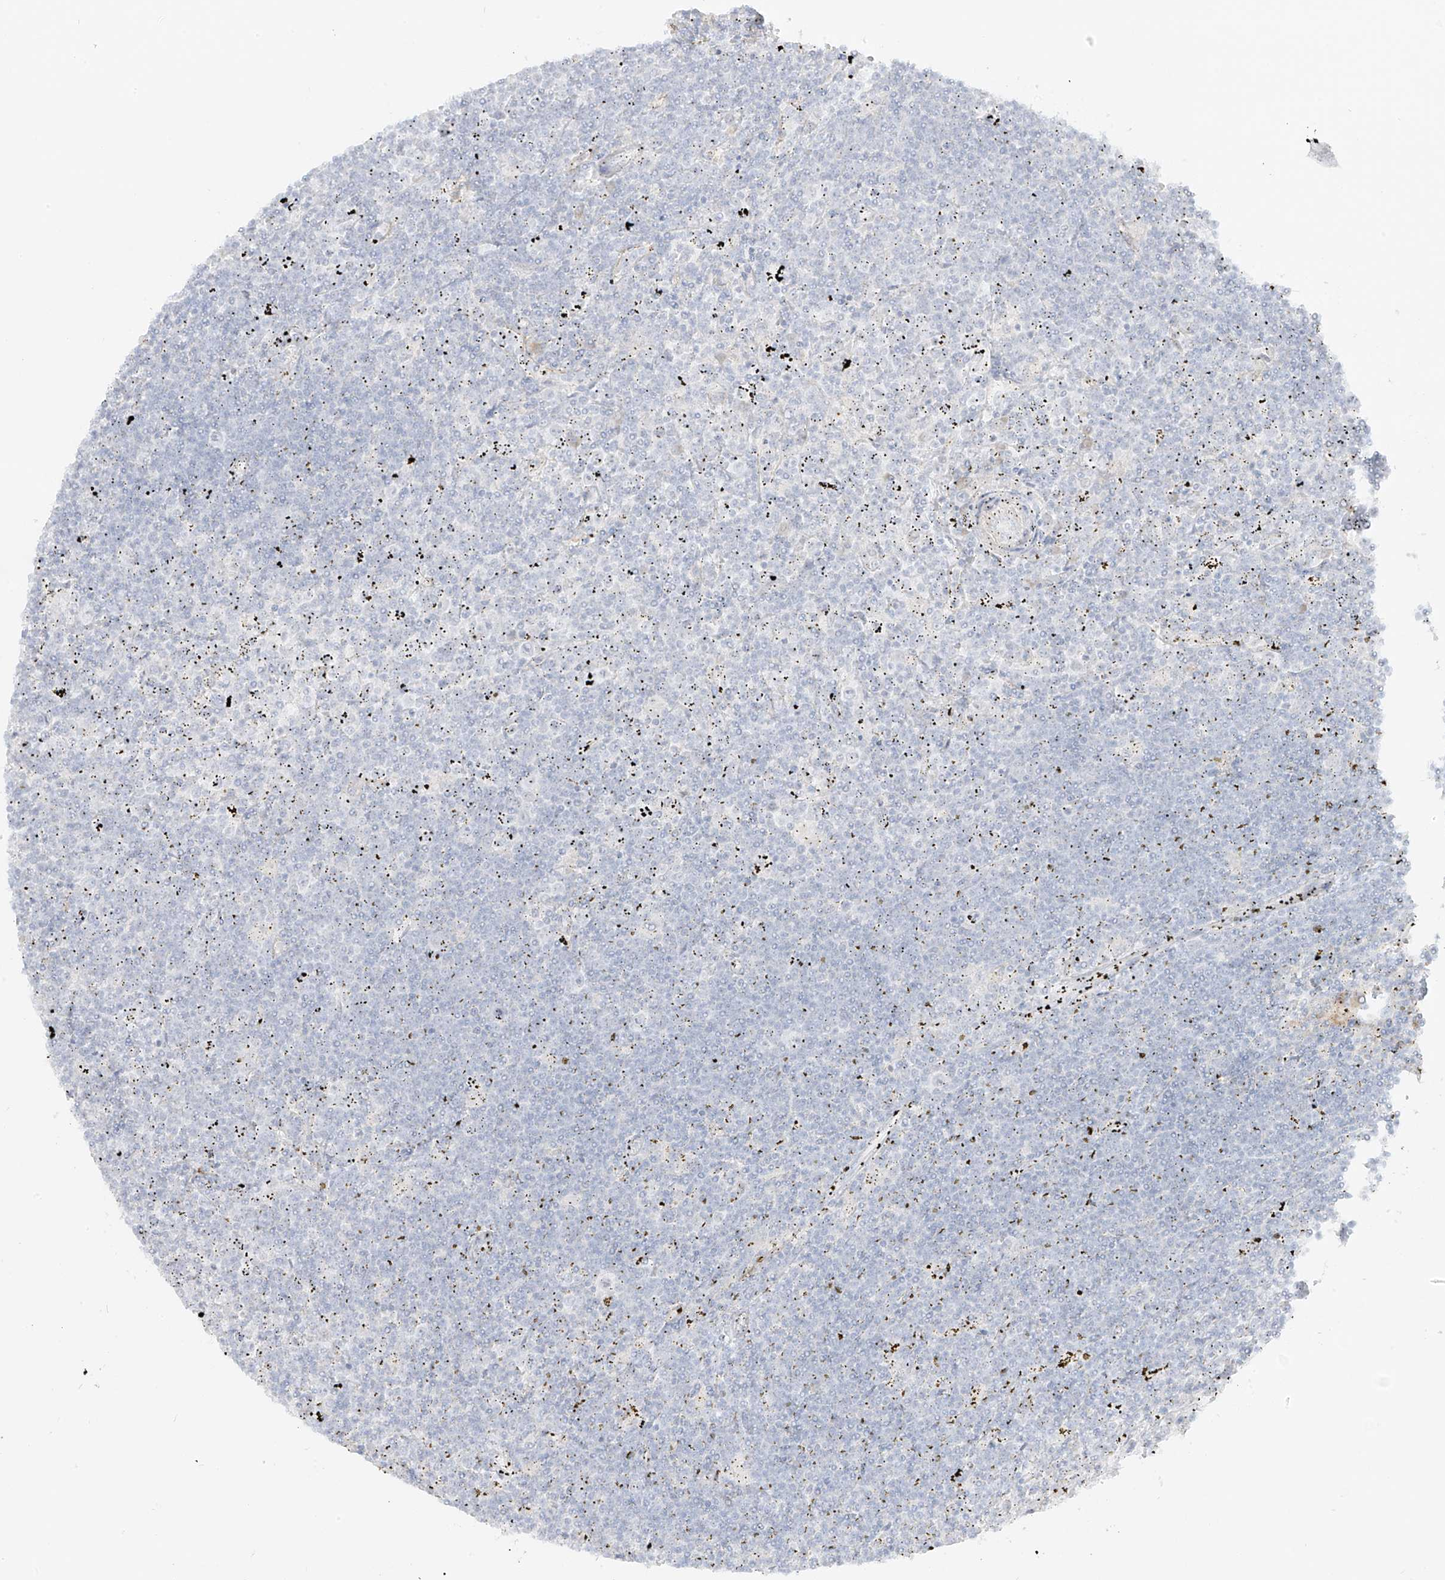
{"staining": {"intensity": "negative", "quantity": "none", "location": "none"}, "tissue": "lymphoma", "cell_type": "Tumor cells", "image_type": "cancer", "snomed": [{"axis": "morphology", "description": "Malignant lymphoma, non-Hodgkin's type, Low grade"}, {"axis": "topography", "description": "Spleen"}], "caption": "Immunohistochemistry (IHC) photomicrograph of lymphoma stained for a protein (brown), which exhibits no expression in tumor cells. (Brightfield microscopy of DAB (3,3'-diaminobenzidine) immunohistochemistry (IHC) at high magnification).", "gene": "C11orf87", "patient": {"sex": "male", "age": 76}}